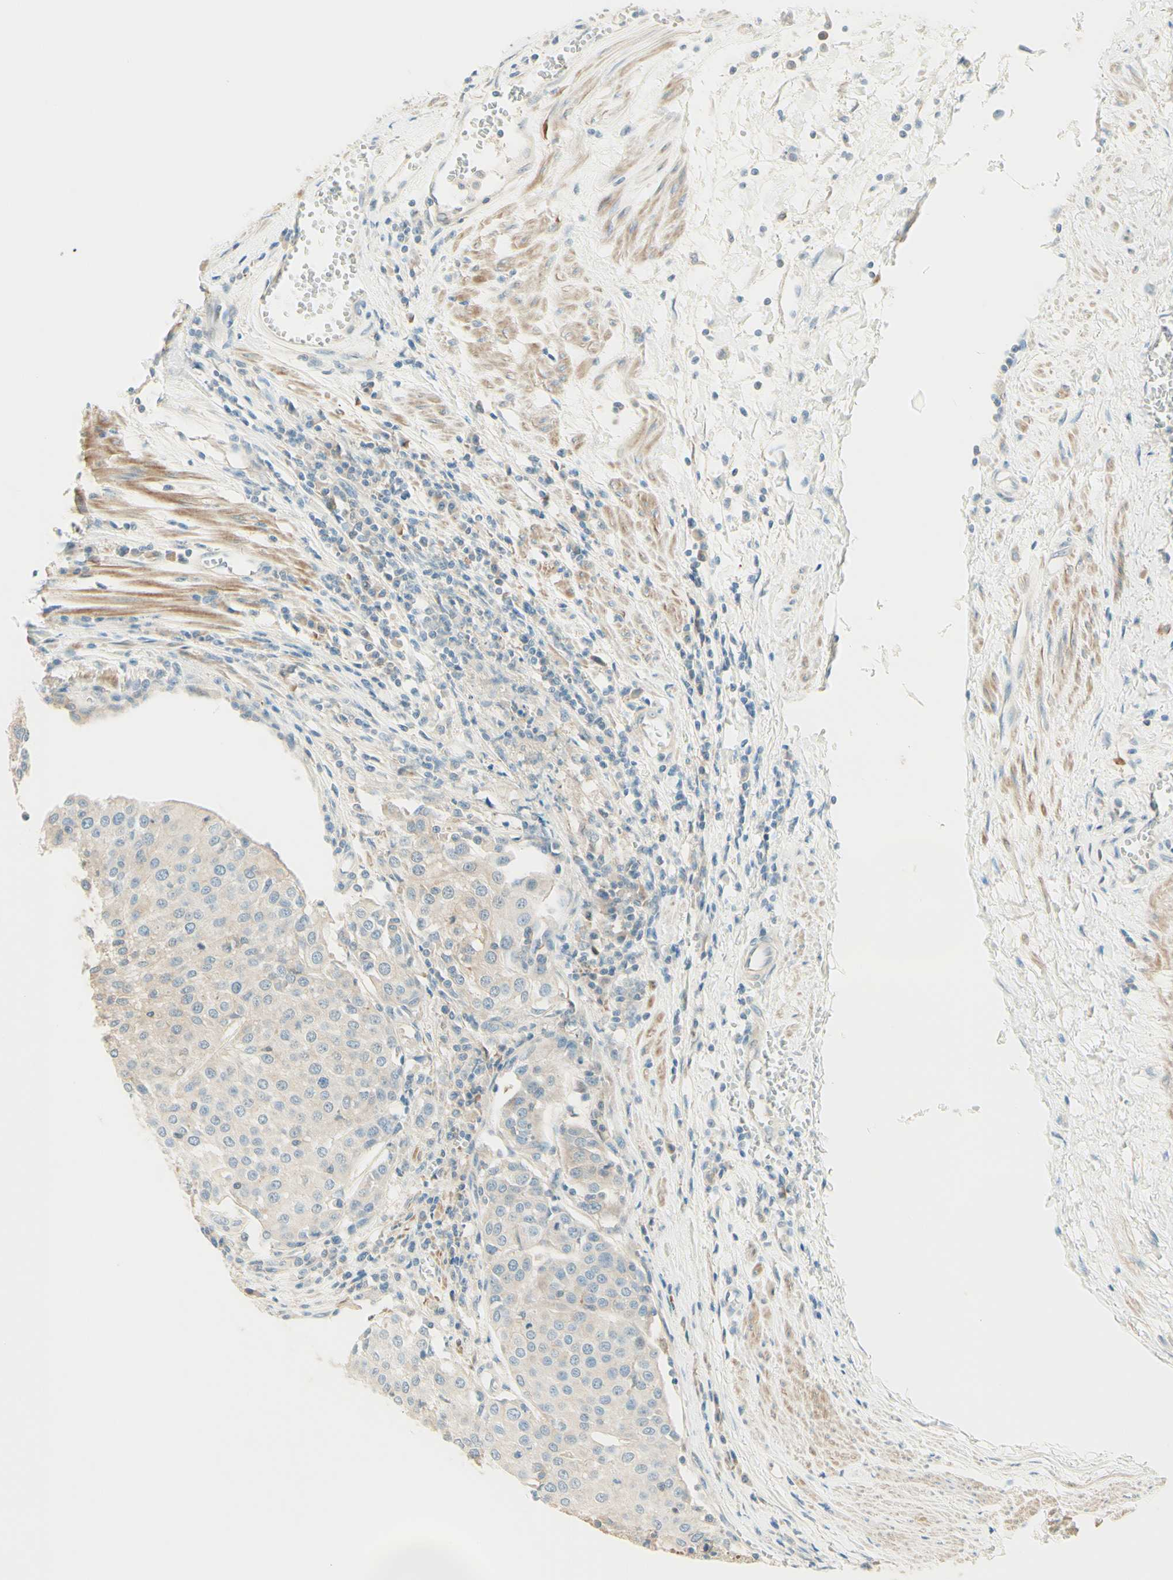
{"staining": {"intensity": "weak", "quantity": "25%-75%", "location": "cytoplasmic/membranous"}, "tissue": "urothelial cancer", "cell_type": "Tumor cells", "image_type": "cancer", "snomed": [{"axis": "morphology", "description": "Urothelial carcinoma, High grade"}, {"axis": "topography", "description": "Urinary bladder"}], "caption": "Immunohistochemistry (IHC) of high-grade urothelial carcinoma demonstrates low levels of weak cytoplasmic/membranous positivity in about 25%-75% of tumor cells.", "gene": "PROM1", "patient": {"sex": "female", "age": 85}}